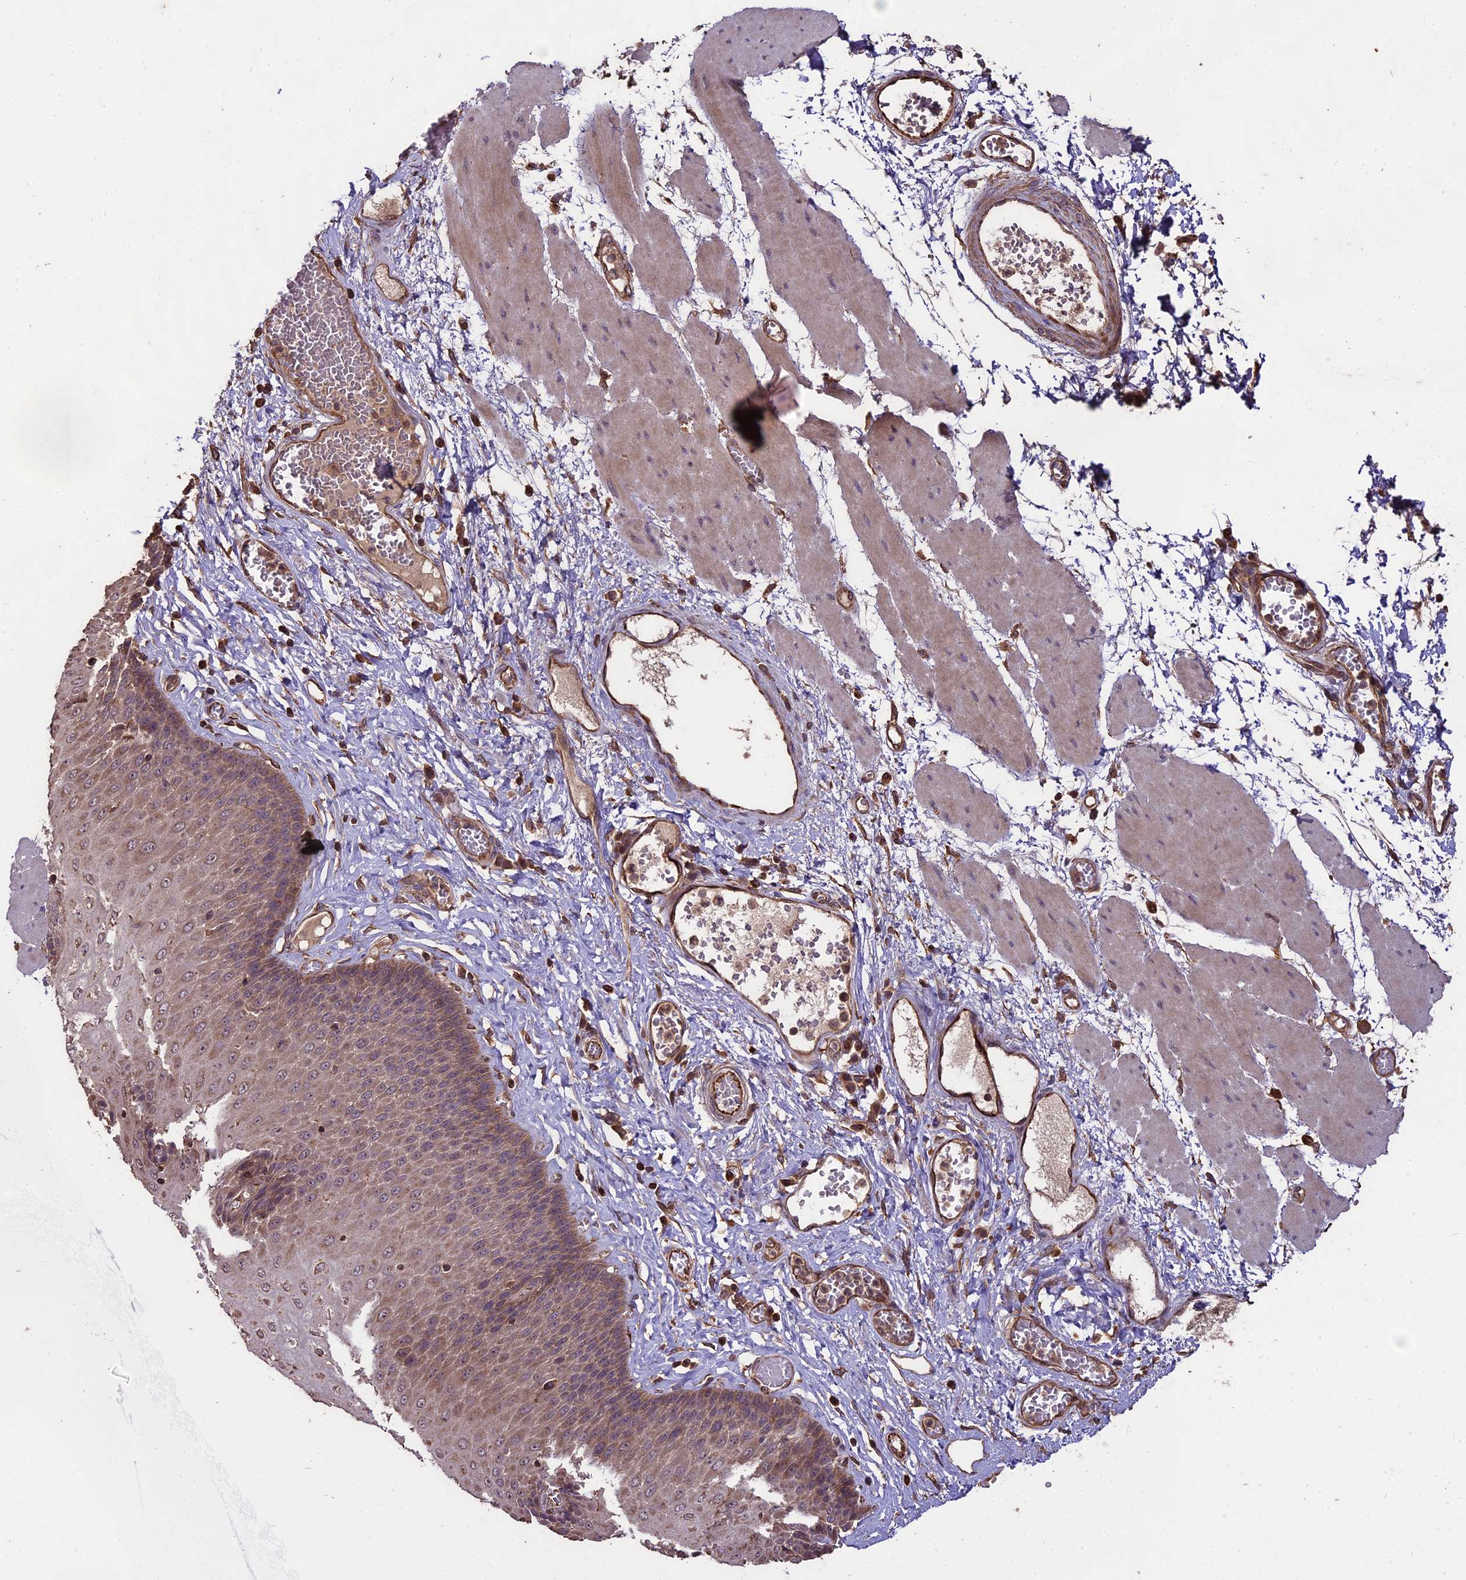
{"staining": {"intensity": "moderate", "quantity": ">75%", "location": "cytoplasmic/membranous"}, "tissue": "esophagus", "cell_type": "Squamous epithelial cells", "image_type": "normal", "snomed": [{"axis": "morphology", "description": "Normal tissue, NOS"}, {"axis": "topography", "description": "Esophagus"}], "caption": "Immunohistochemical staining of normal esophagus exhibits moderate cytoplasmic/membranous protein positivity in about >75% of squamous epithelial cells.", "gene": "TTLL10", "patient": {"sex": "male", "age": 60}}